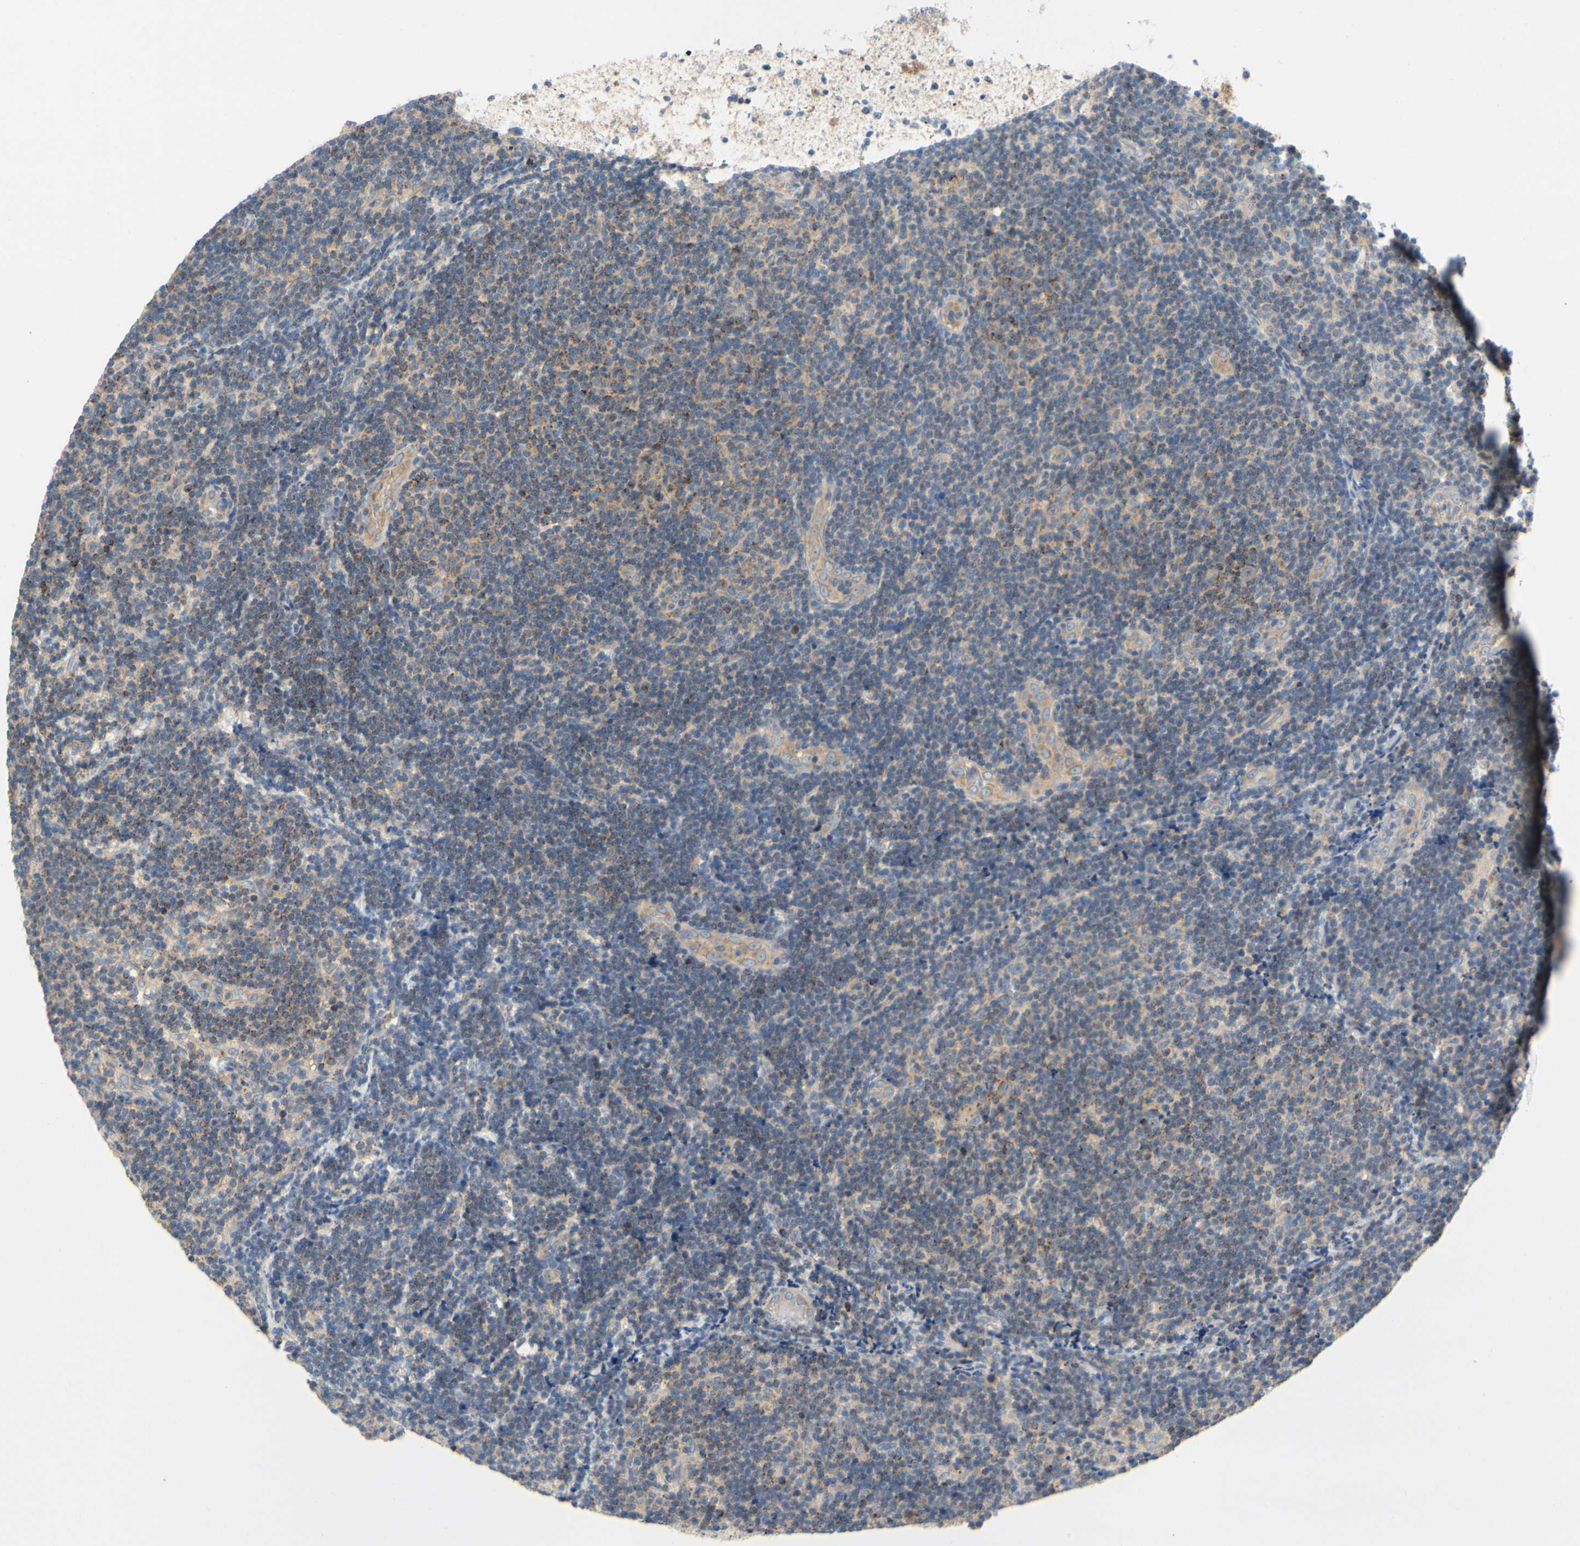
{"staining": {"intensity": "weak", "quantity": ">75%", "location": "cytoplasmic/membranous"}, "tissue": "lymphoma", "cell_type": "Tumor cells", "image_type": "cancer", "snomed": [{"axis": "morphology", "description": "Malignant lymphoma, non-Hodgkin's type, Low grade"}, {"axis": "topography", "description": "Lymph node"}], "caption": "IHC photomicrograph of neoplastic tissue: lymphoma stained using IHC displays low levels of weak protein expression localized specifically in the cytoplasmic/membranous of tumor cells, appearing as a cytoplasmic/membranous brown color.", "gene": "KLHDC8B", "patient": {"sex": "male", "age": 83}}